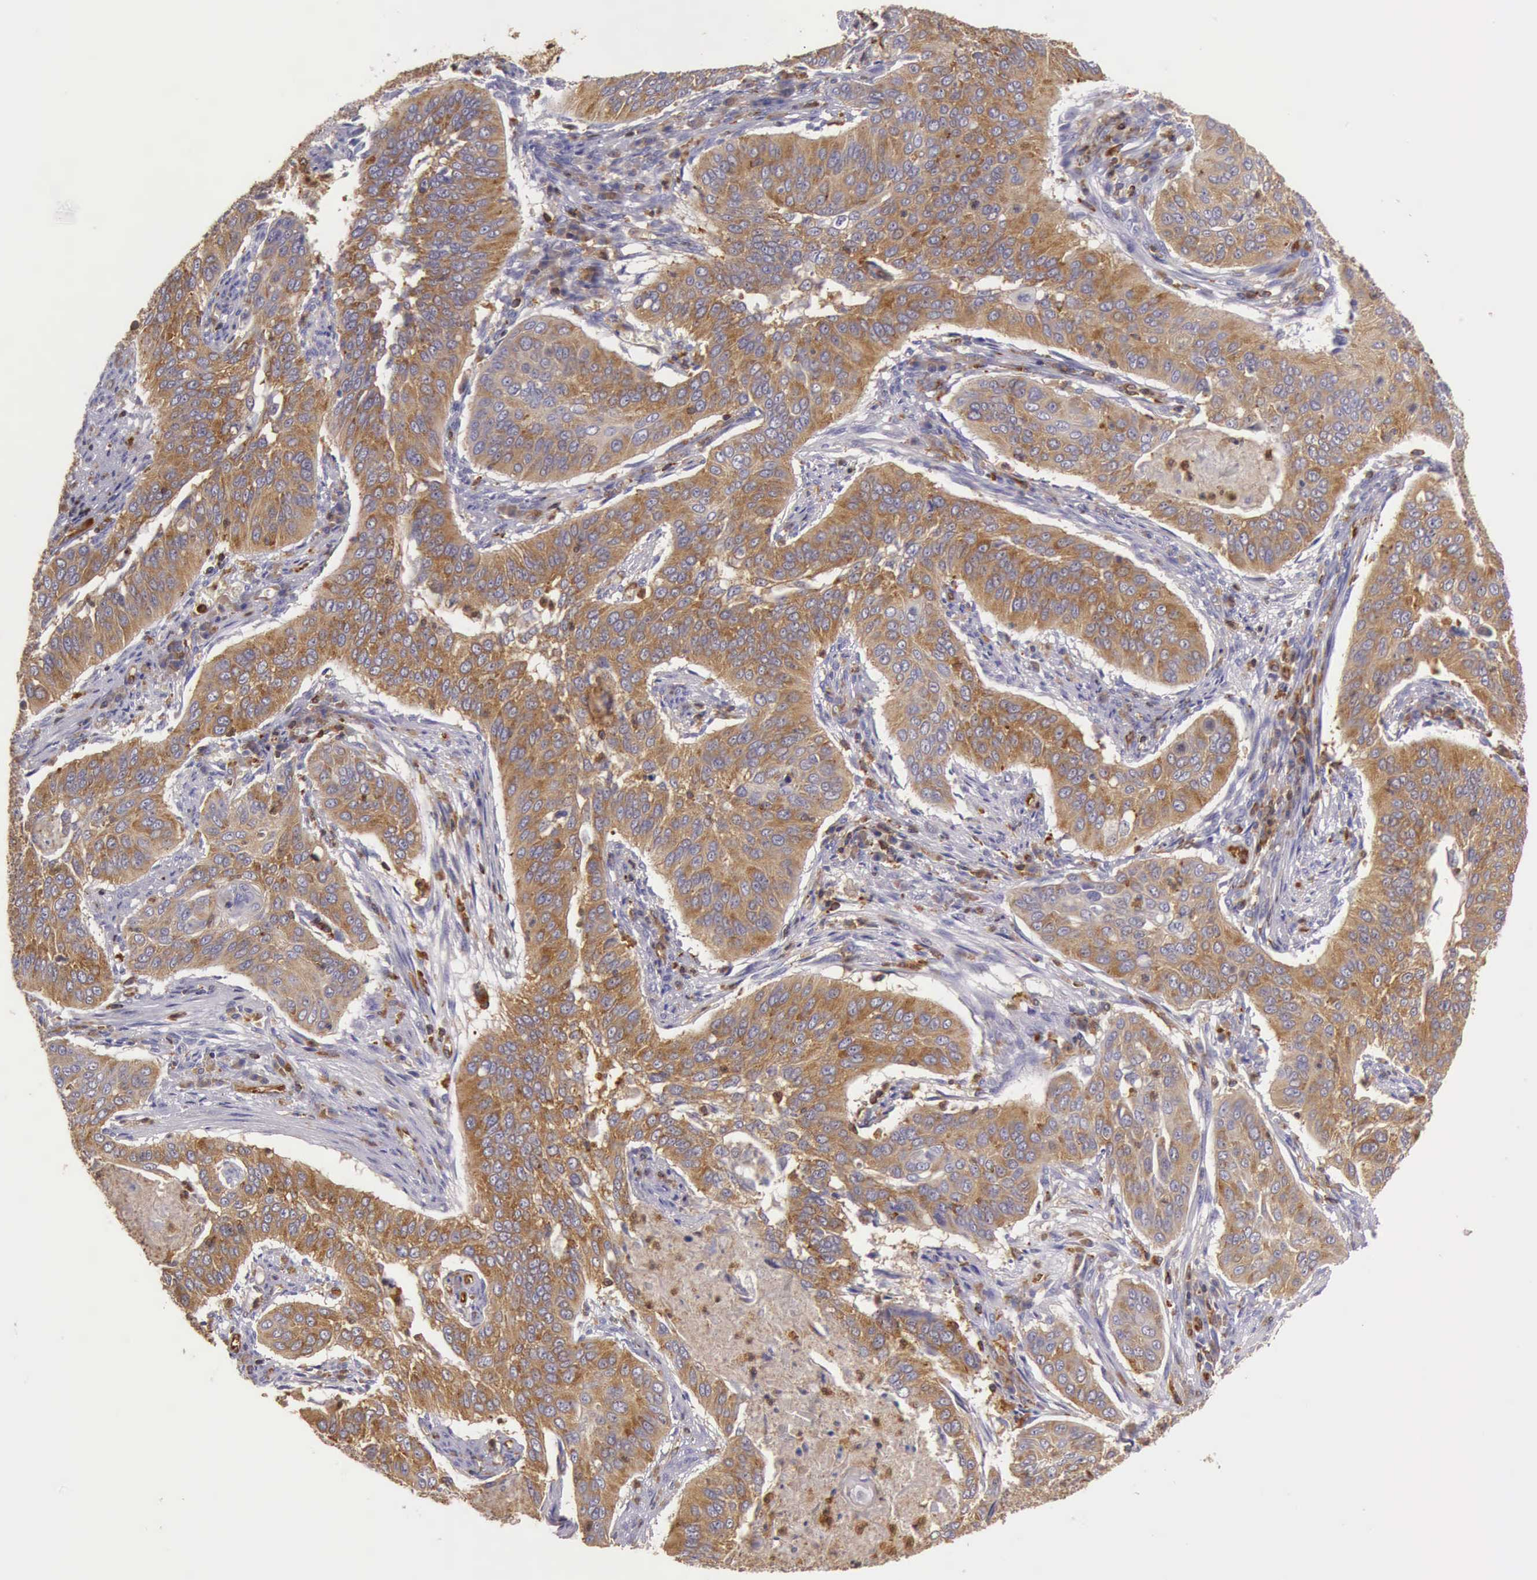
{"staining": {"intensity": "moderate", "quantity": ">75%", "location": "cytoplasmic/membranous"}, "tissue": "cervical cancer", "cell_type": "Tumor cells", "image_type": "cancer", "snomed": [{"axis": "morphology", "description": "Squamous cell carcinoma, NOS"}, {"axis": "topography", "description": "Cervix"}], "caption": "IHC staining of squamous cell carcinoma (cervical), which reveals medium levels of moderate cytoplasmic/membranous expression in approximately >75% of tumor cells indicating moderate cytoplasmic/membranous protein positivity. The staining was performed using DAB (brown) for protein detection and nuclei were counterstained in hematoxylin (blue).", "gene": "ARHGAP4", "patient": {"sex": "female", "age": 39}}